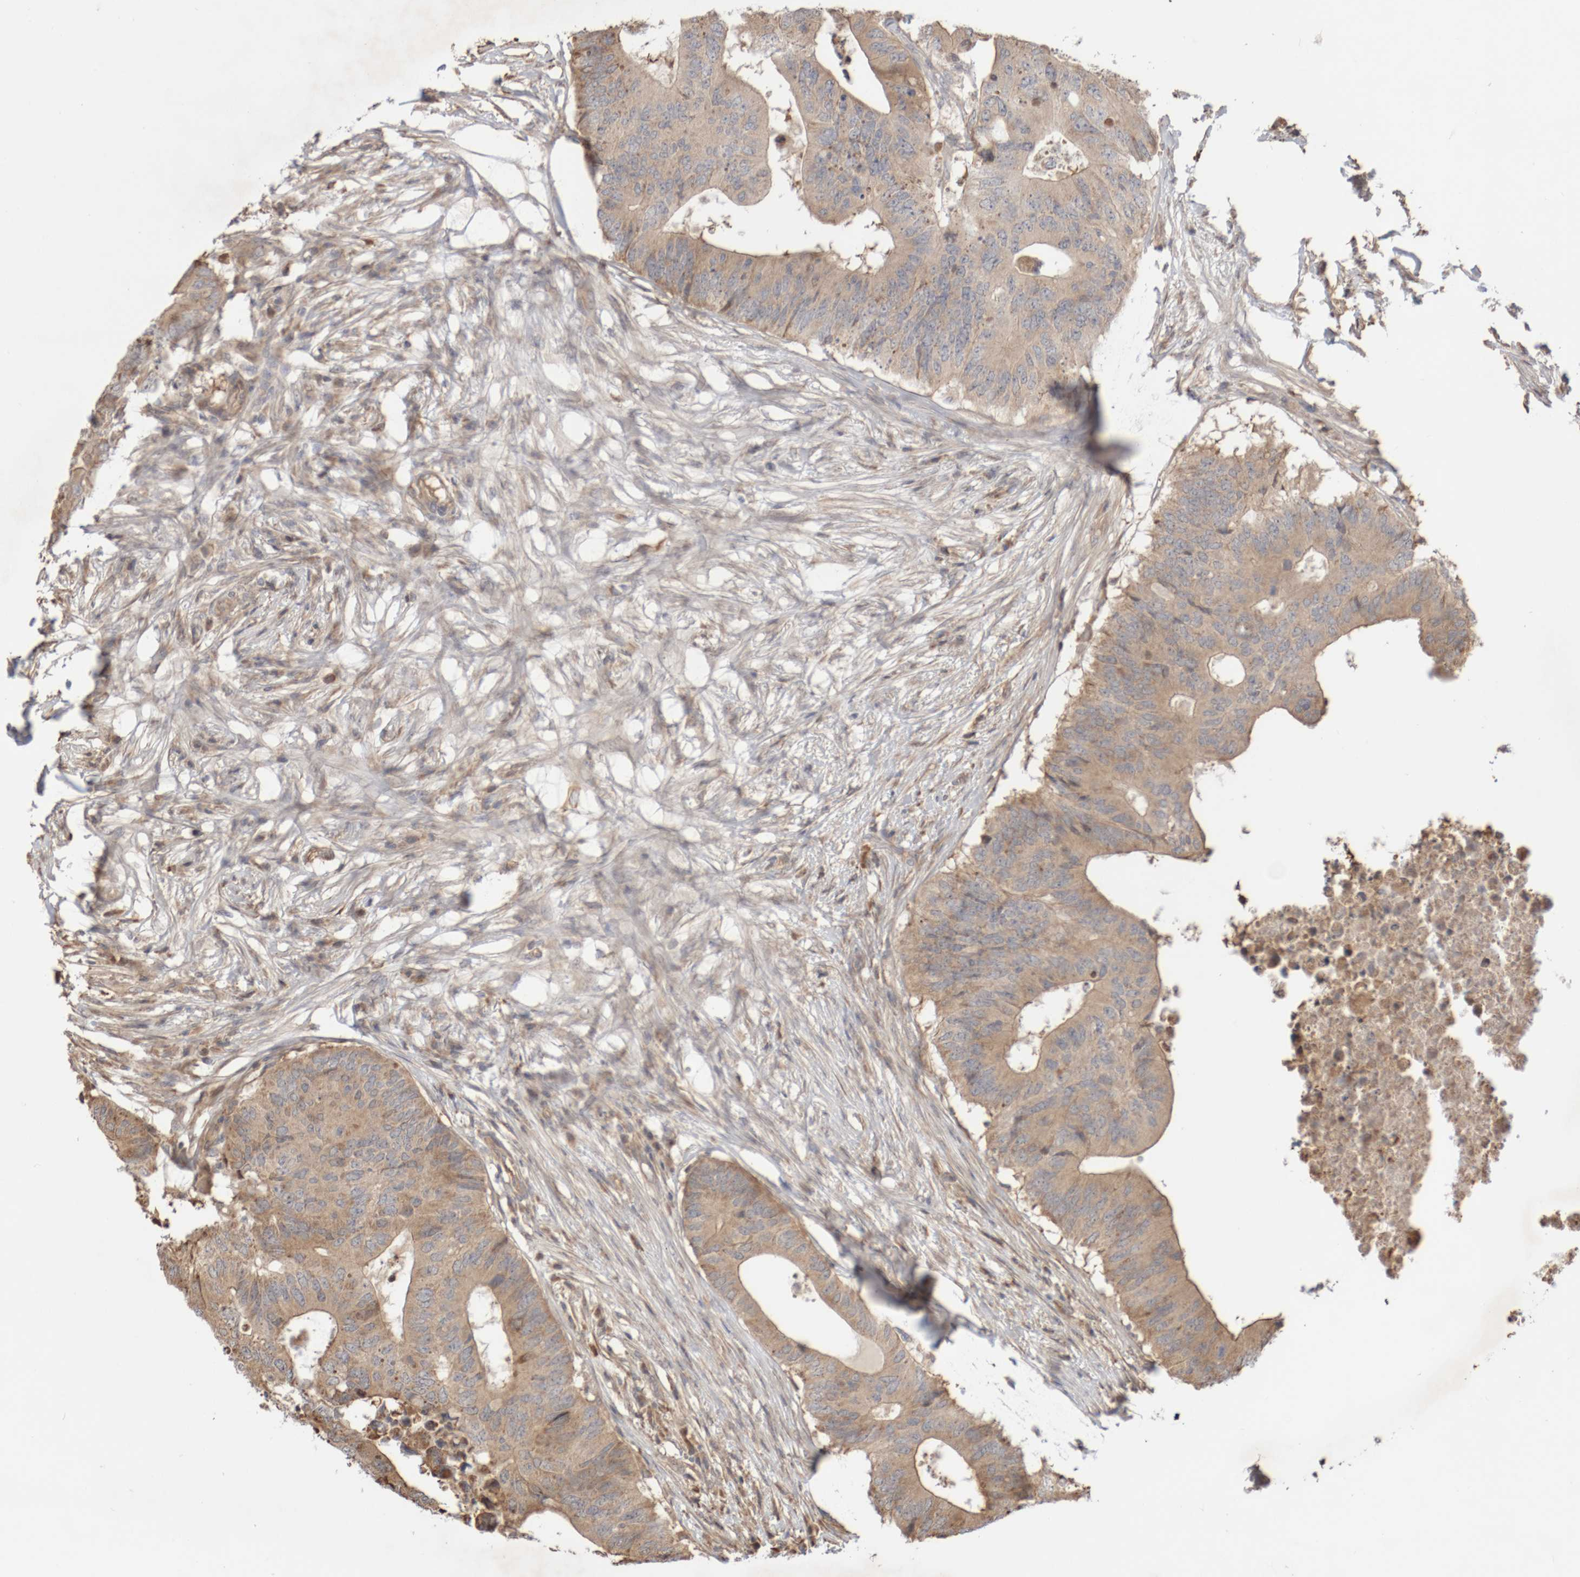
{"staining": {"intensity": "weak", "quantity": ">75%", "location": "cytoplasmic/membranous"}, "tissue": "colorectal cancer", "cell_type": "Tumor cells", "image_type": "cancer", "snomed": [{"axis": "morphology", "description": "Adenocarcinoma, NOS"}, {"axis": "topography", "description": "Colon"}], "caption": "Immunohistochemical staining of human adenocarcinoma (colorectal) demonstrates low levels of weak cytoplasmic/membranous expression in approximately >75% of tumor cells.", "gene": "DPH7", "patient": {"sex": "male", "age": 71}}